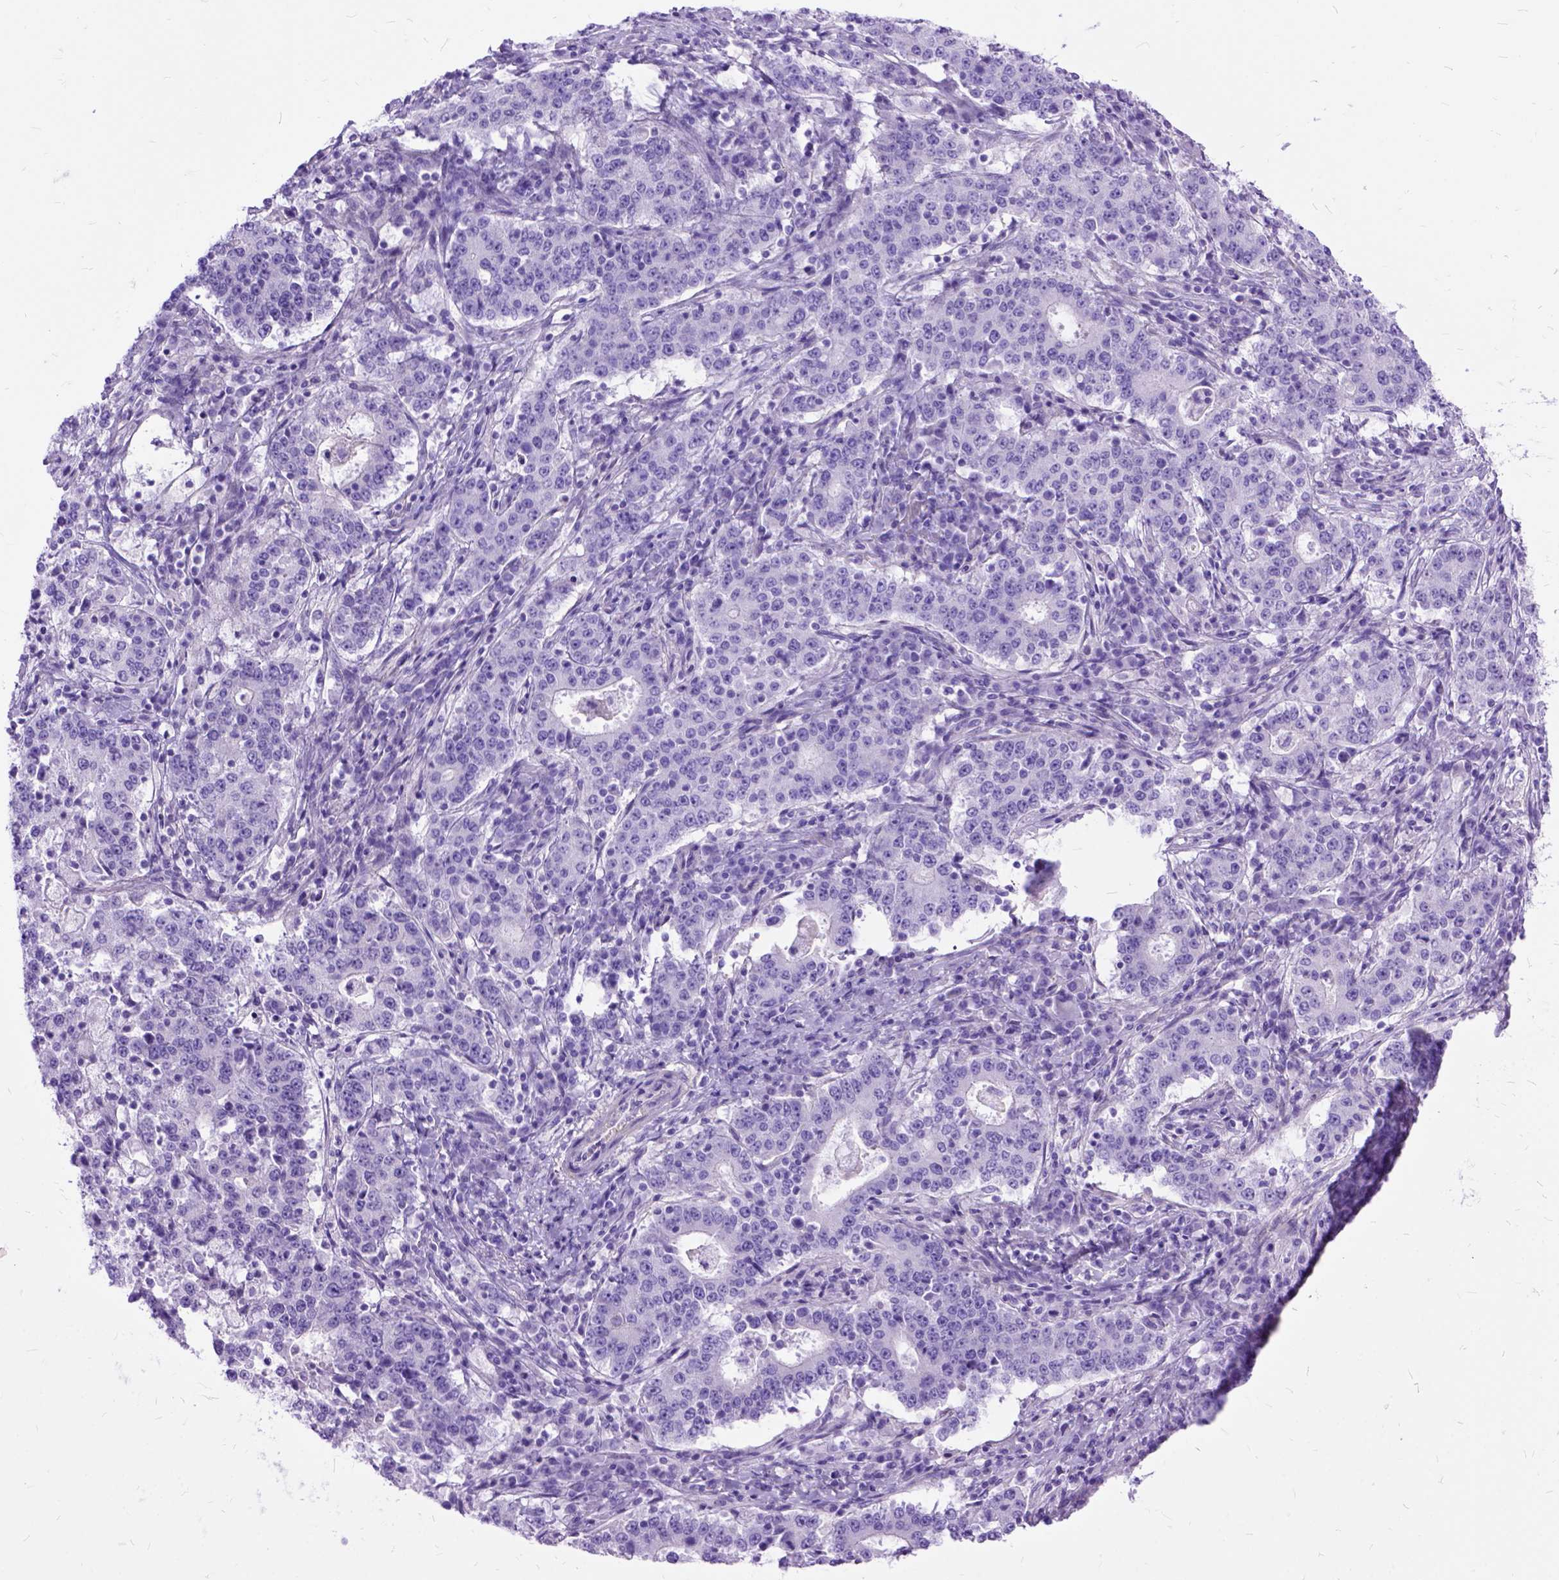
{"staining": {"intensity": "negative", "quantity": "none", "location": "none"}, "tissue": "stomach cancer", "cell_type": "Tumor cells", "image_type": "cancer", "snomed": [{"axis": "morphology", "description": "Adenocarcinoma, NOS"}, {"axis": "topography", "description": "Stomach"}], "caption": "Immunohistochemical staining of stomach adenocarcinoma reveals no significant staining in tumor cells.", "gene": "ARL9", "patient": {"sex": "male", "age": 59}}